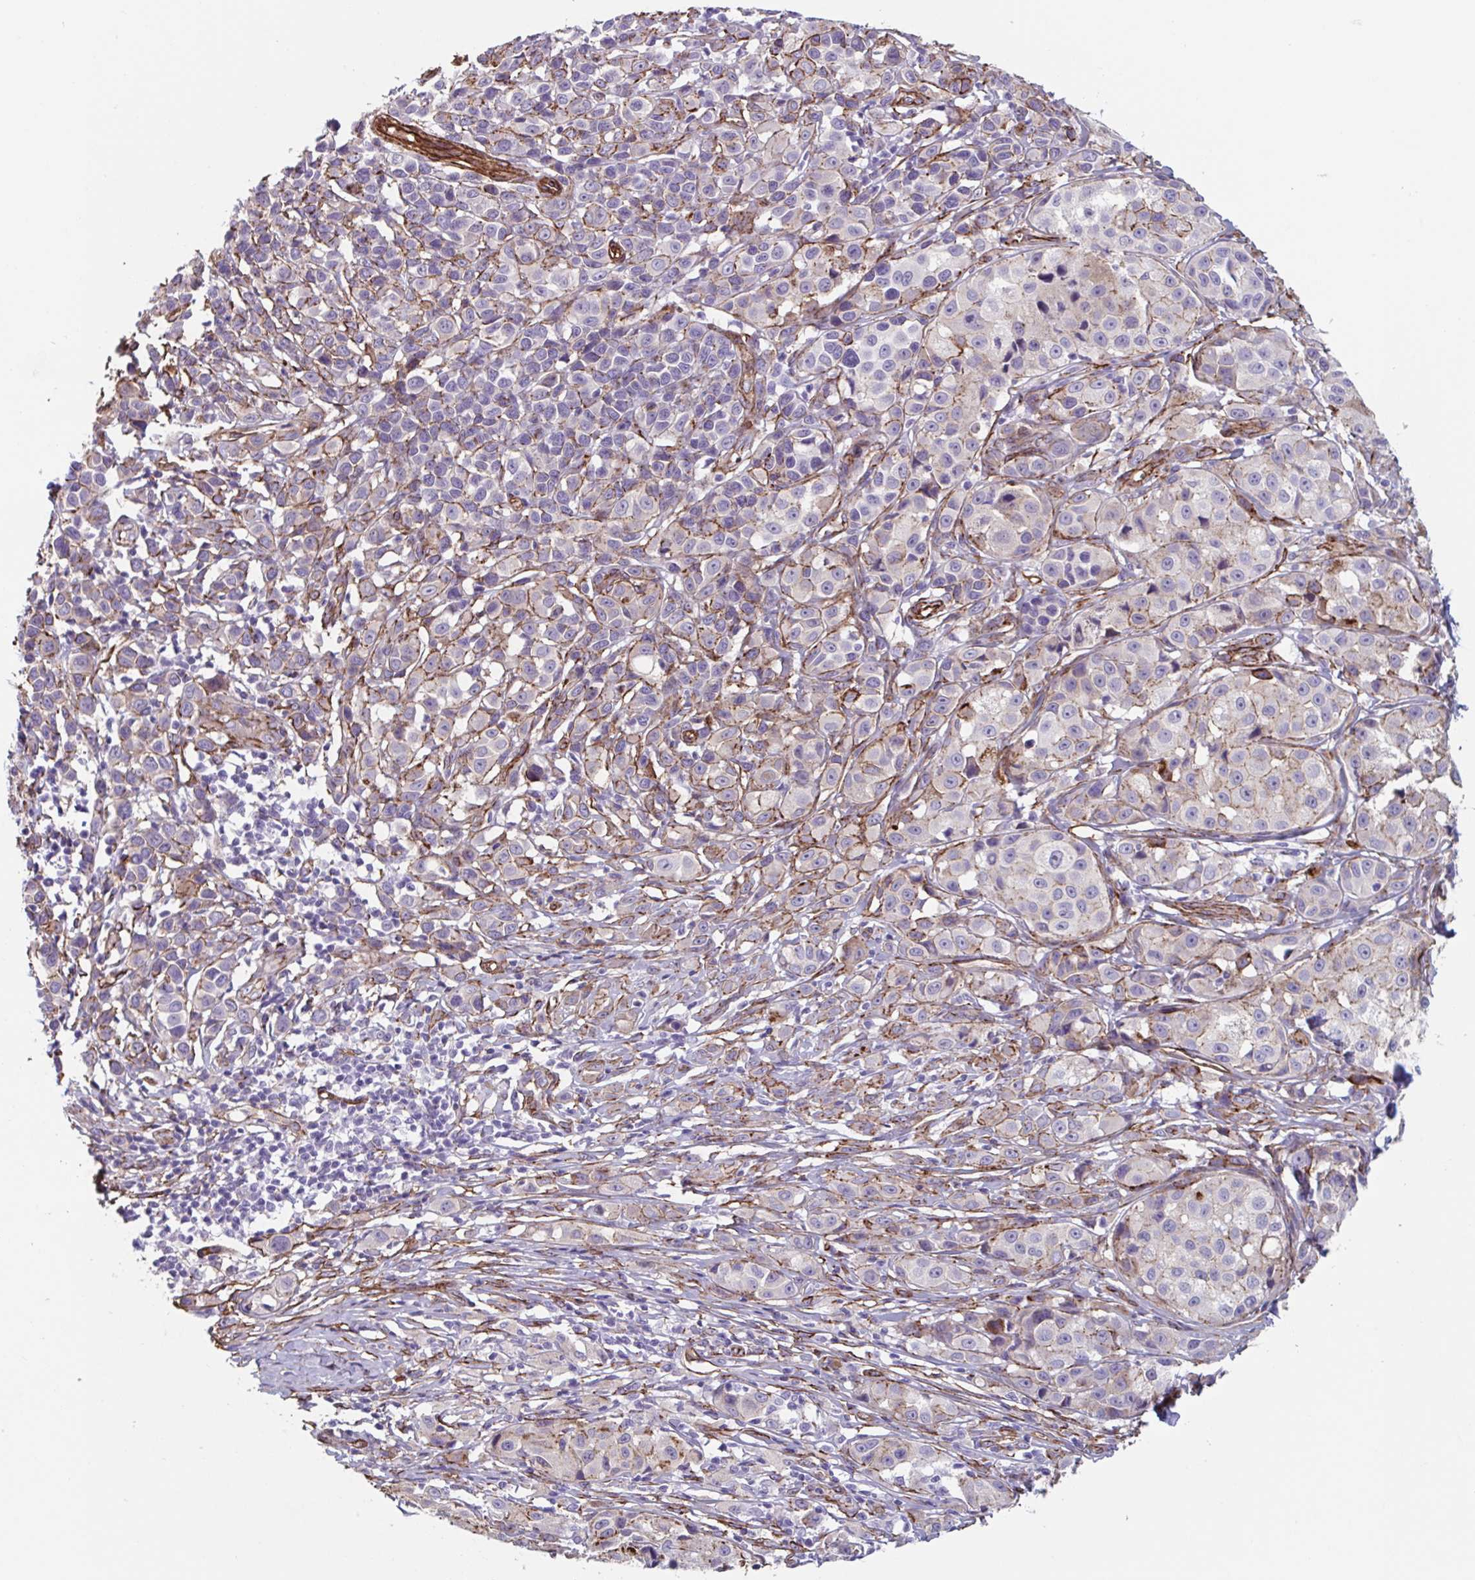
{"staining": {"intensity": "negative", "quantity": "none", "location": "none"}, "tissue": "melanoma", "cell_type": "Tumor cells", "image_type": "cancer", "snomed": [{"axis": "morphology", "description": "Malignant melanoma, NOS"}, {"axis": "topography", "description": "Skin"}], "caption": "Immunohistochemistry (IHC) histopathology image of melanoma stained for a protein (brown), which reveals no expression in tumor cells.", "gene": "CITED4", "patient": {"sex": "male", "age": 39}}